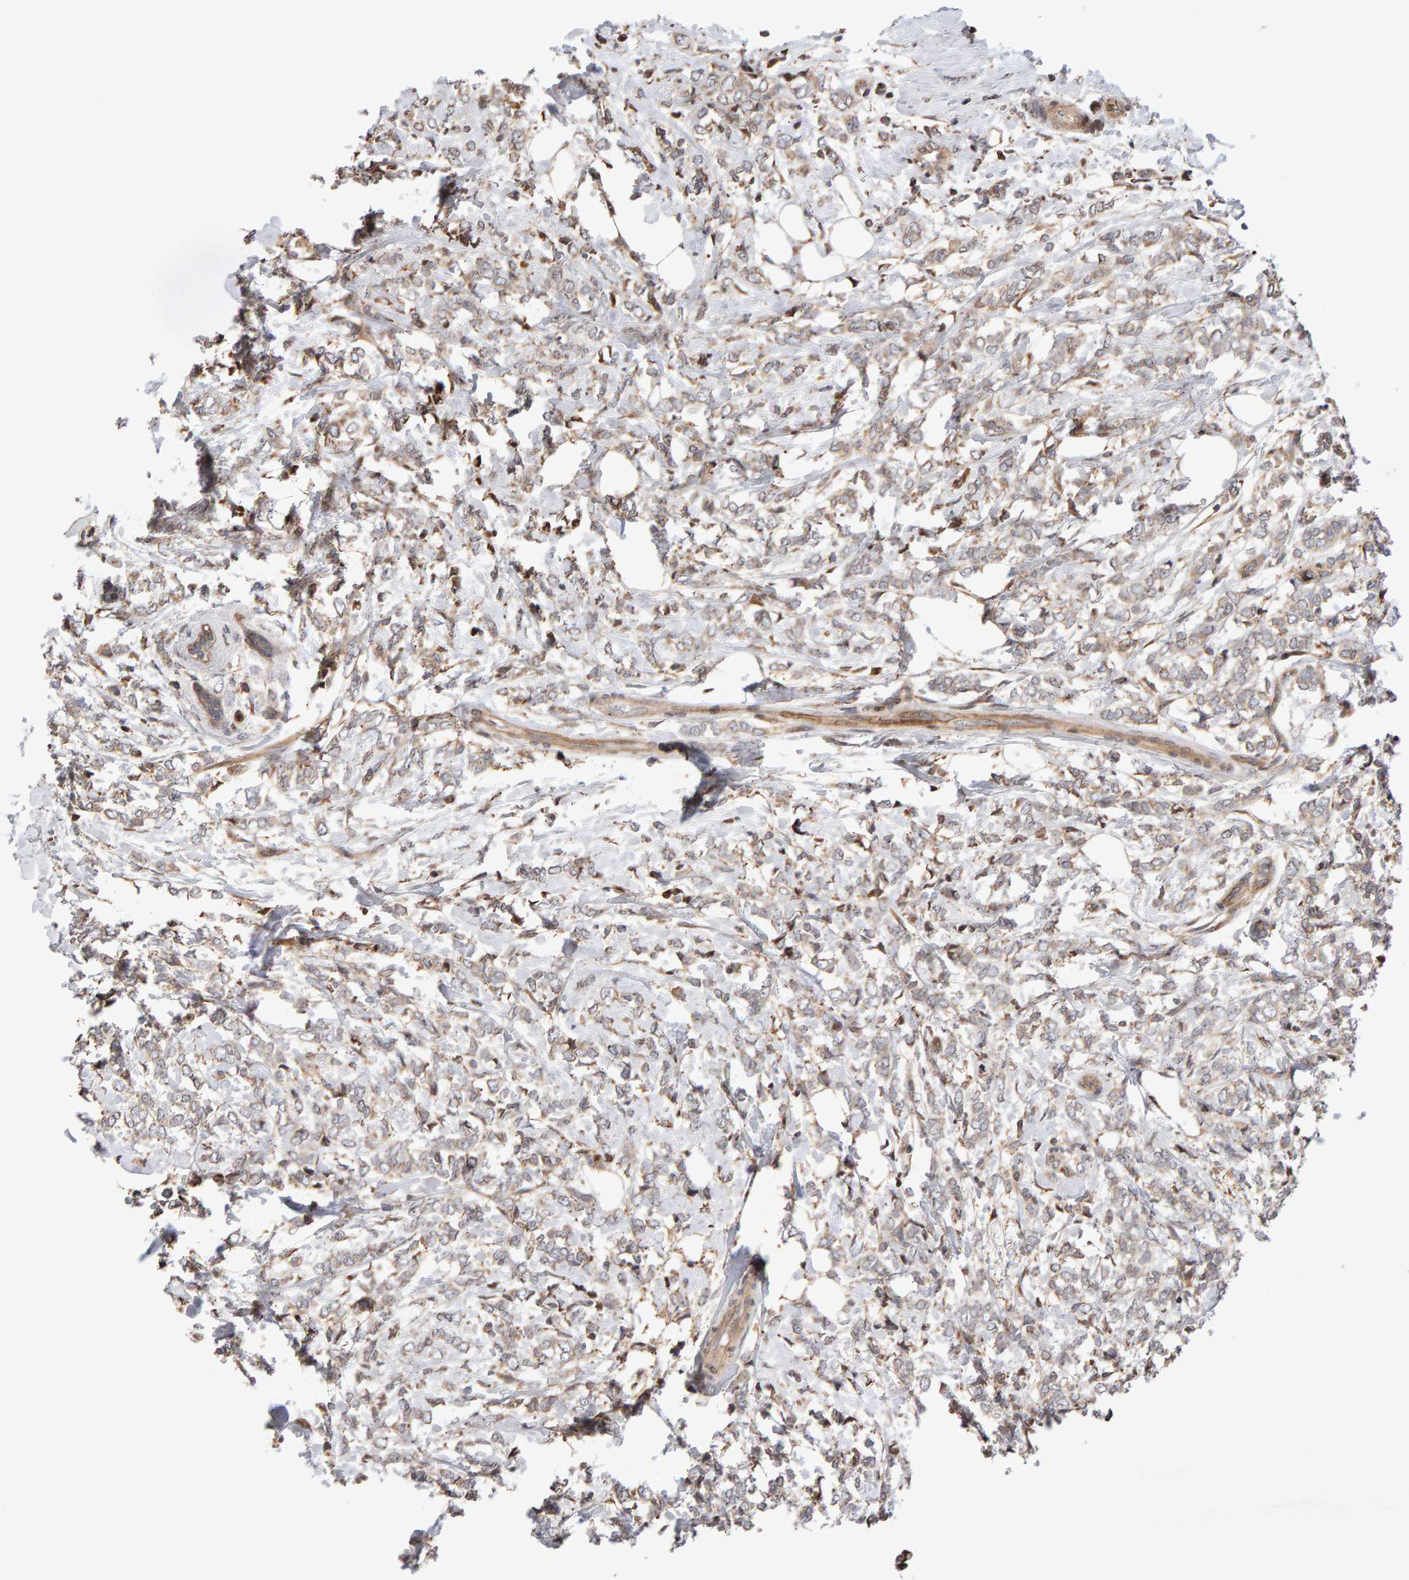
{"staining": {"intensity": "weak", "quantity": ">75%", "location": "cytoplasmic/membranous"}, "tissue": "breast cancer", "cell_type": "Tumor cells", "image_type": "cancer", "snomed": [{"axis": "morphology", "description": "Normal tissue, NOS"}, {"axis": "morphology", "description": "Lobular carcinoma"}, {"axis": "topography", "description": "Breast"}], "caption": "Breast cancer stained for a protein demonstrates weak cytoplasmic/membranous positivity in tumor cells.", "gene": "LZTS1", "patient": {"sex": "female", "age": 47}}